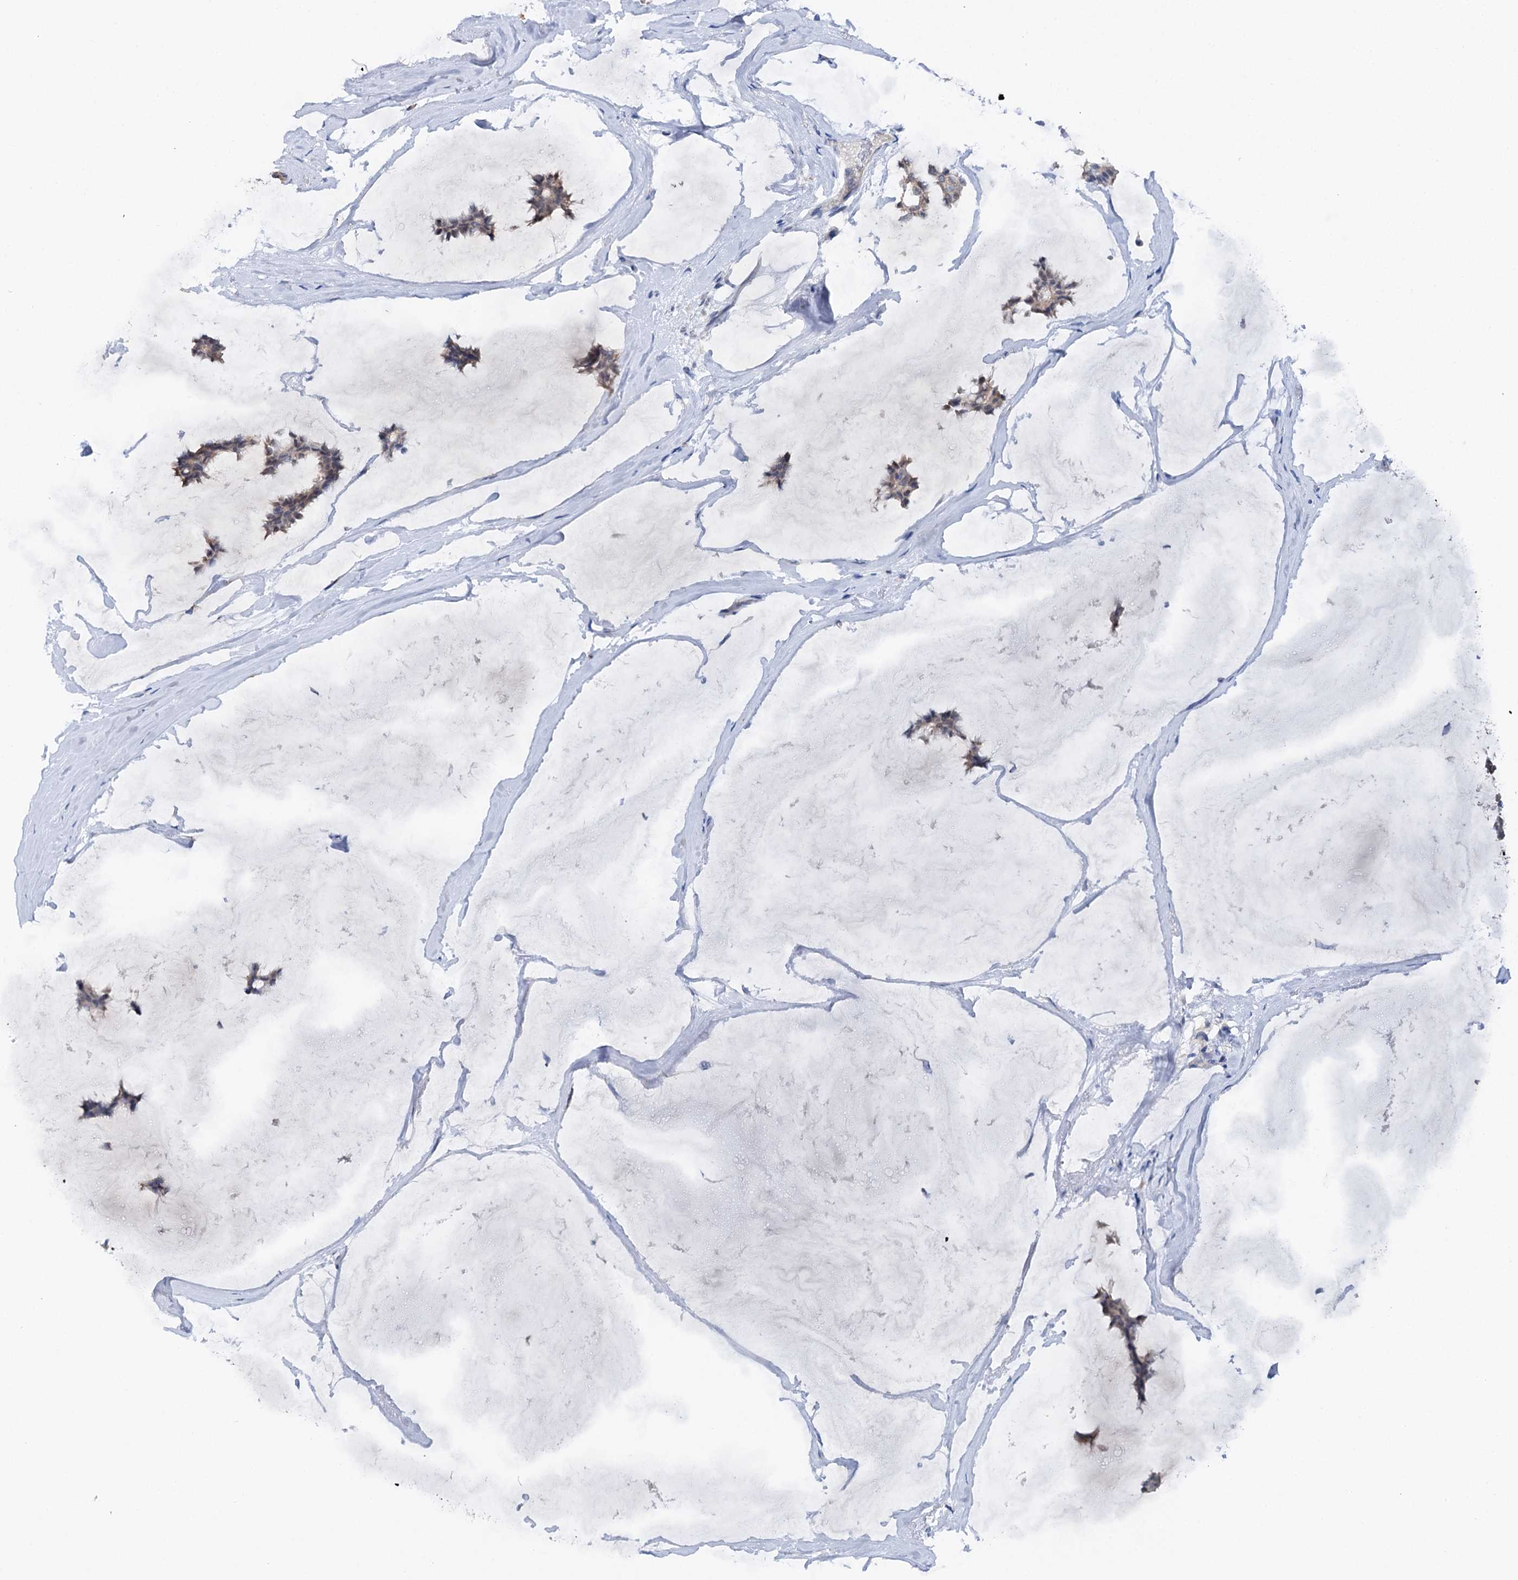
{"staining": {"intensity": "negative", "quantity": "none", "location": "none"}, "tissue": "breast cancer", "cell_type": "Tumor cells", "image_type": "cancer", "snomed": [{"axis": "morphology", "description": "Duct carcinoma"}, {"axis": "topography", "description": "Breast"}], "caption": "The immunohistochemistry micrograph has no significant staining in tumor cells of breast cancer (infiltrating ductal carcinoma) tissue. (Brightfield microscopy of DAB (3,3'-diaminobenzidine) immunohistochemistry (IHC) at high magnification).", "gene": "SHROOM1", "patient": {"sex": "female", "age": 93}}